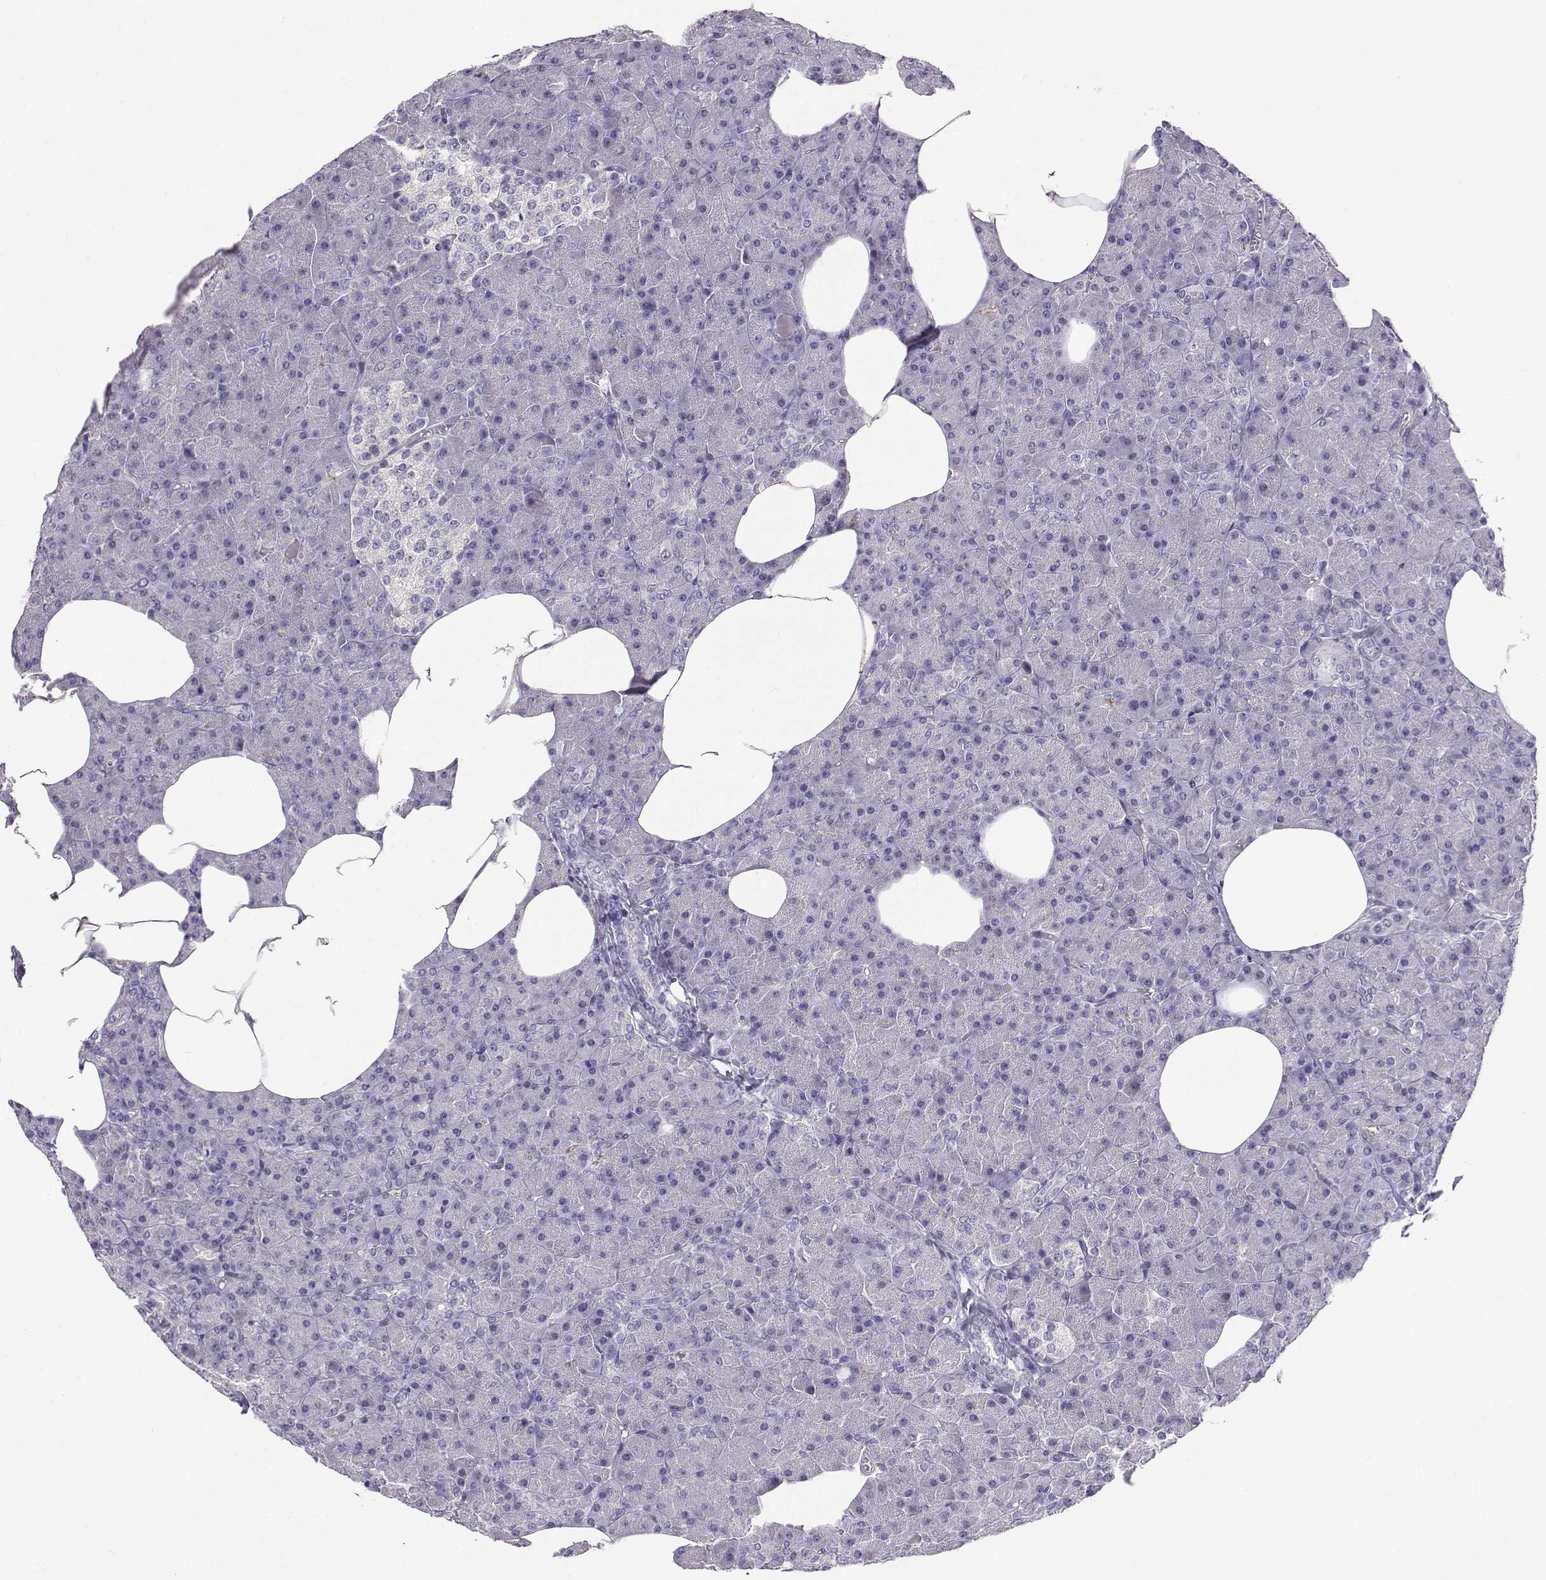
{"staining": {"intensity": "negative", "quantity": "none", "location": "none"}, "tissue": "pancreas", "cell_type": "Exocrine glandular cells", "image_type": "normal", "snomed": [{"axis": "morphology", "description": "Normal tissue, NOS"}, {"axis": "topography", "description": "Pancreas"}], "caption": "DAB (3,3'-diaminobenzidine) immunohistochemical staining of normal human pancreas reveals no significant positivity in exocrine glandular cells.", "gene": "ENDOU", "patient": {"sex": "female", "age": 45}}